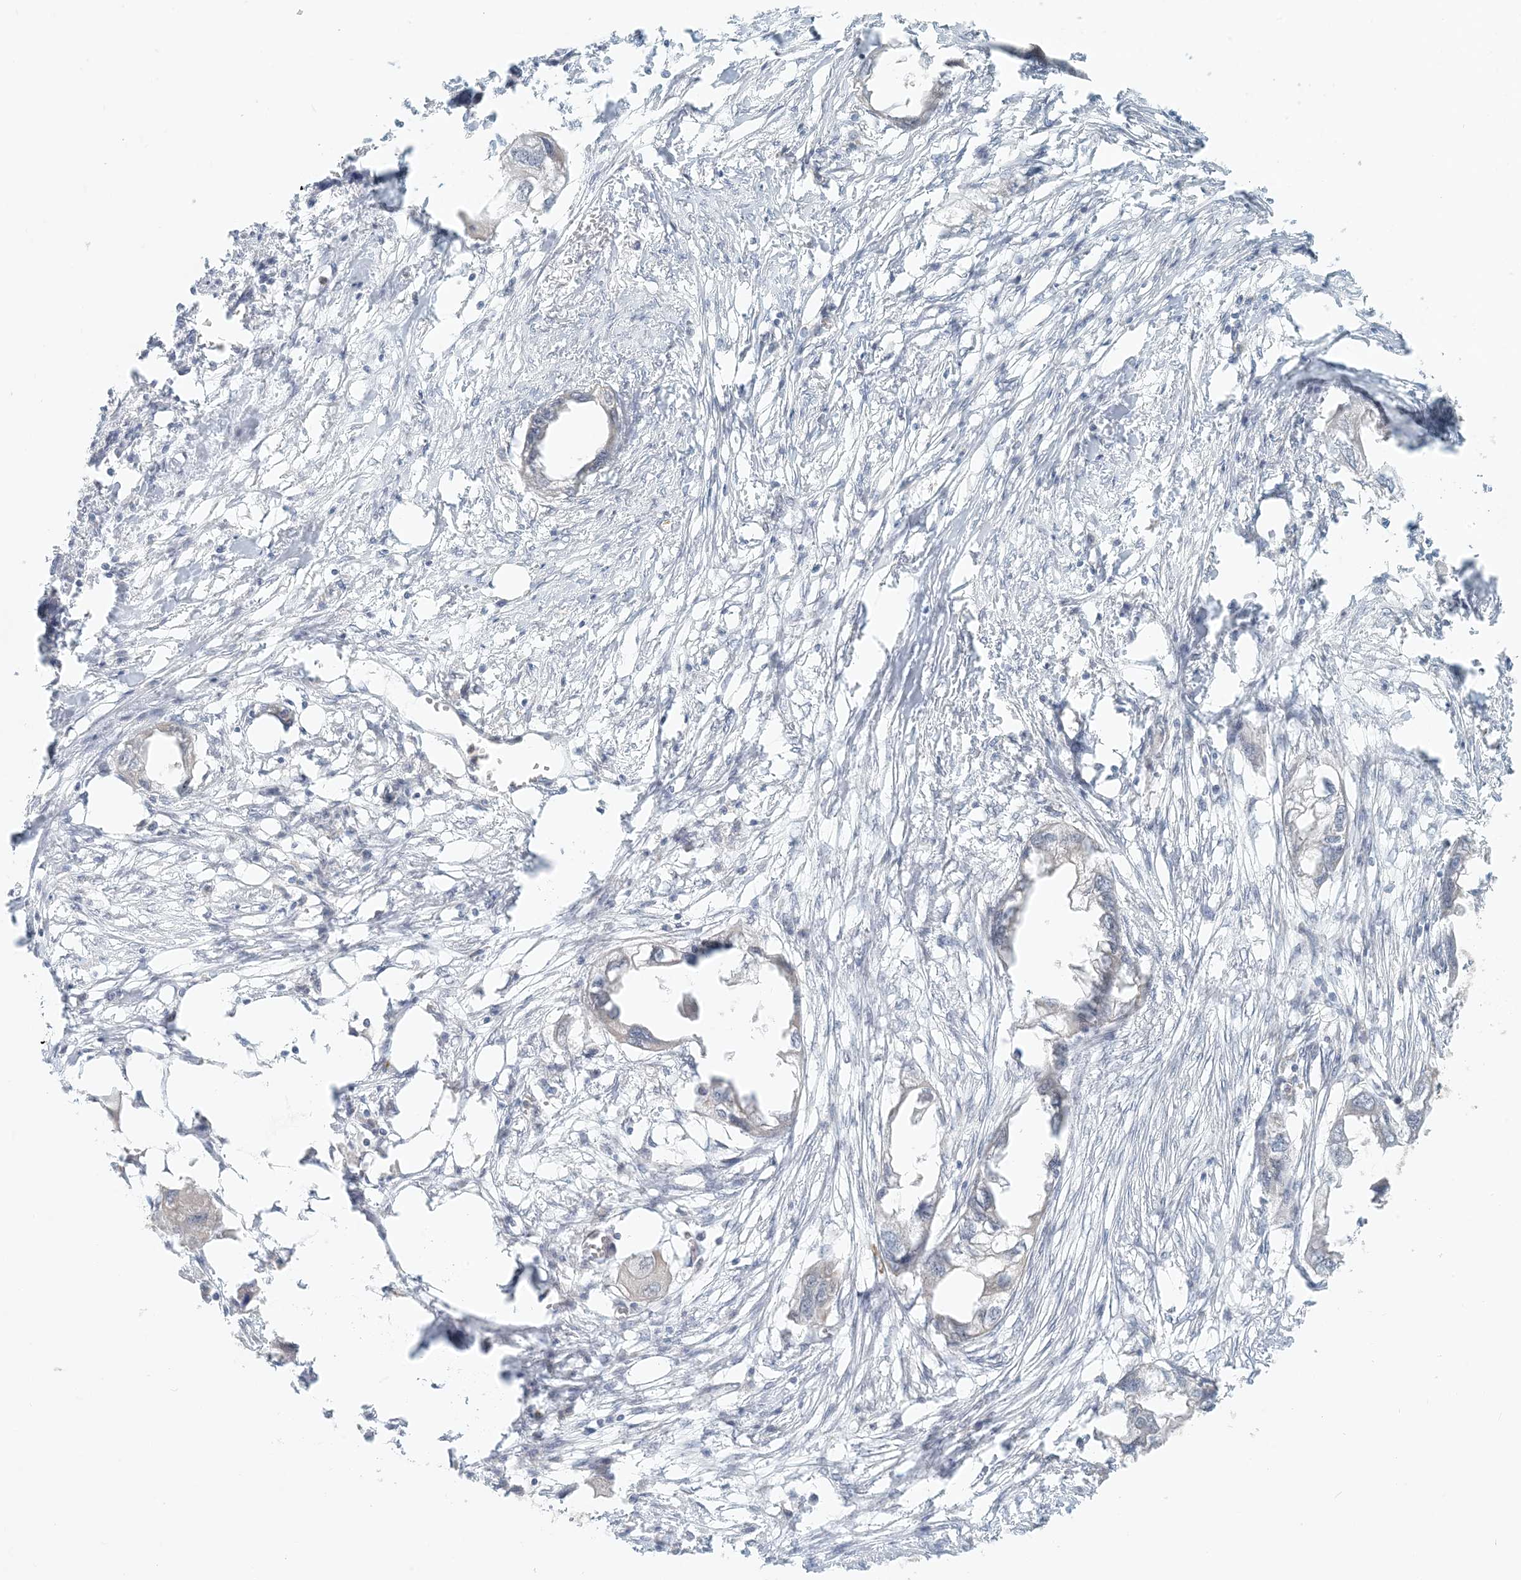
{"staining": {"intensity": "negative", "quantity": "none", "location": "none"}, "tissue": "endometrial cancer", "cell_type": "Tumor cells", "image_type": "cancer", "snomed": [{"axis": "morphology", "description": "Adenocarcinoma, NOS"}, {"axis": "morphology", "description": "Adenocarcinoma, metastatic, NOS"}, {"axis": "topography", "description": "Adipose tissue"}, {"axis": "topography", "description": "Endometrium"}], "caption": "Tumor cells are negative for protein expression in human endometrial metastatic adenocarcinoma.", "gene": "OBI1", "patient": {"sex": "female", "age": 67}}